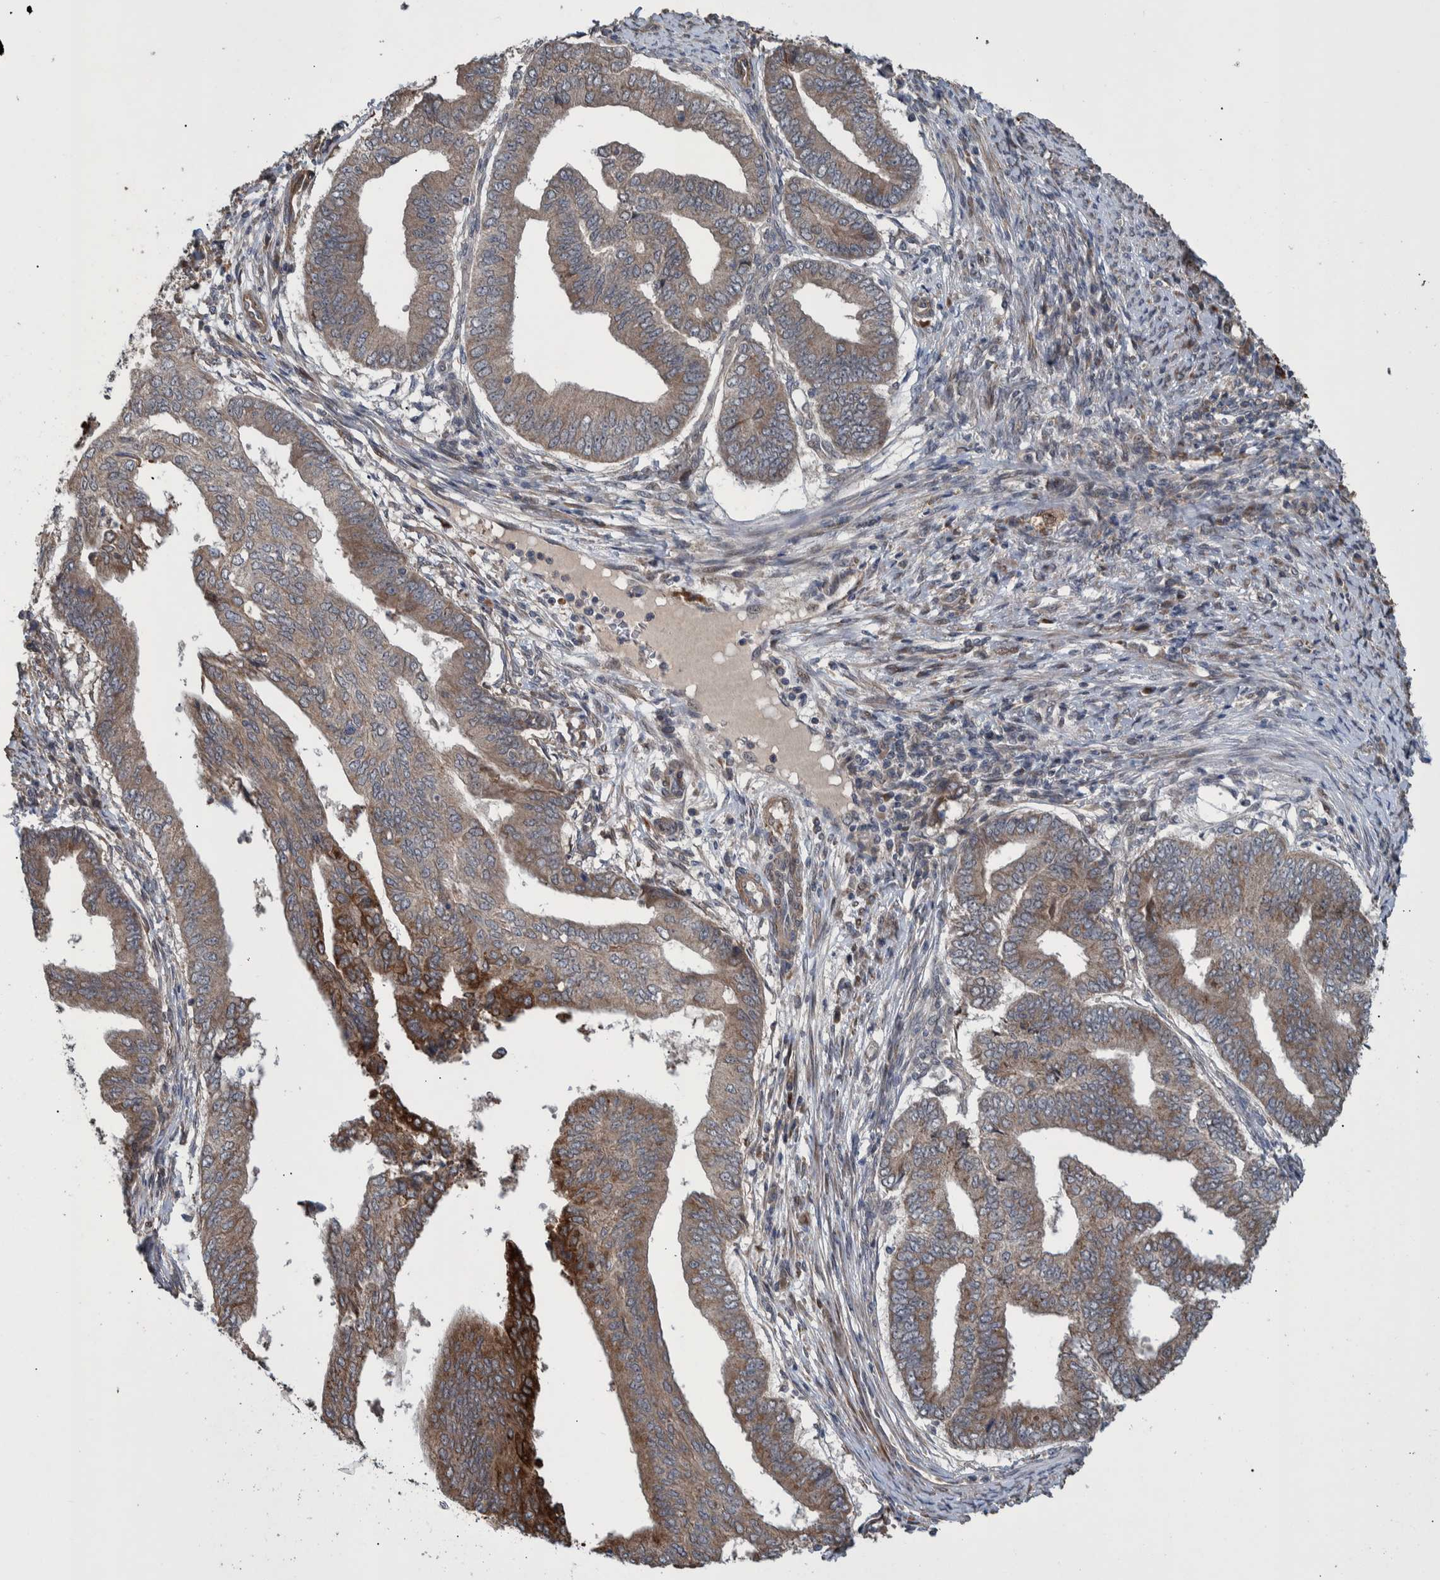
{"staining": {"intensity": "weak", "quantity": ">75%", "location": "cytoplasmic/membranous"}, "tissue": "endometrial cancer", "cell_type": "Tumor cells", "image_type": "cancer", "snomed": [{"axis": "morphology", "description": "Polyp, NOS"}, {"axis": "morphology", "description": "Adenocarcinoma, NOS"}, {"axis": "morphology", "description": "Adenoma, NOS"}, {"axis": "topography", "description": "Endometrium"}], "caption": "Protein expression analysis of human endometrial cancer (adenocarcinoma) reveals weak cytoplasmic/membranous expression in about >75% of tumor cells.", "gene": "B3GNTL1", "patient": {"sex": "female", "age": 79}}